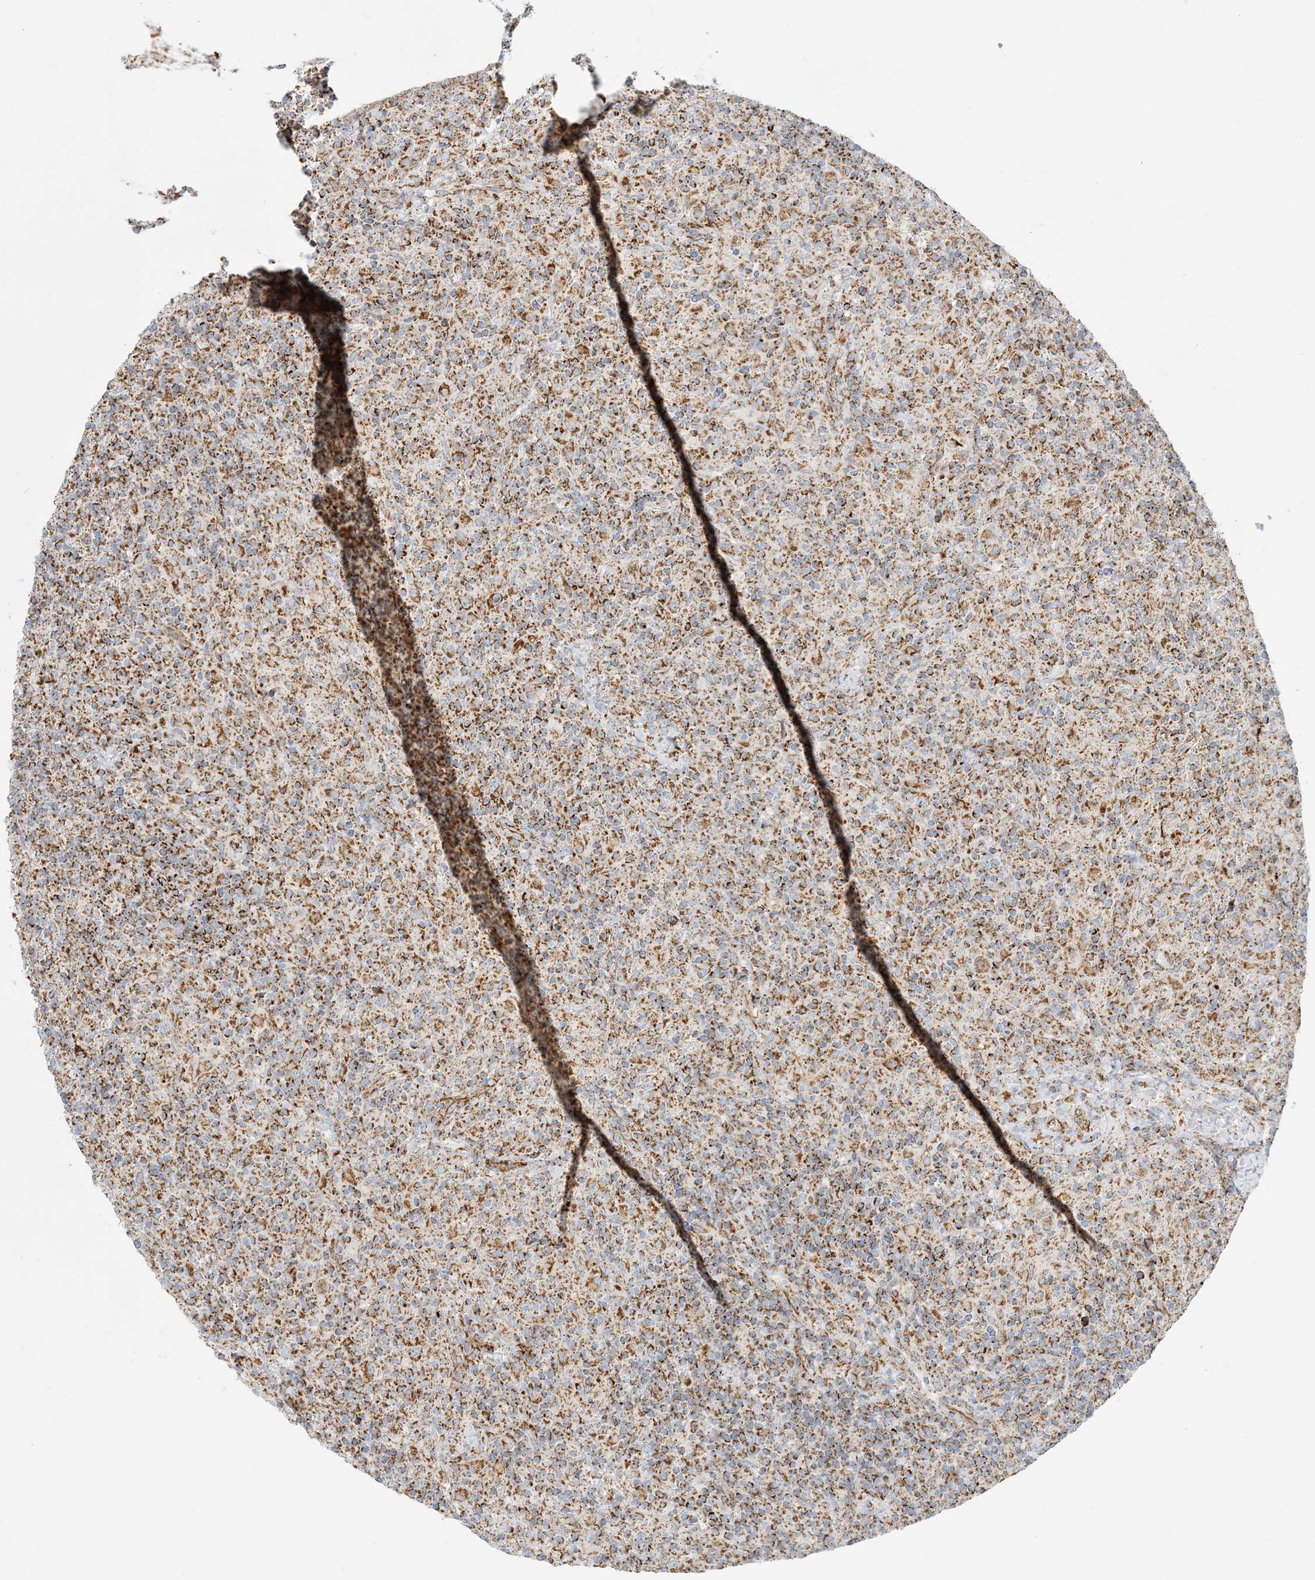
{"staining": {"intensity": "moderate", "quantity": ">75%", "location": "cytoplasmic/membranous"}, "tissue": "lymphoma", "cell_type": "Tumor cells", "image_type": "cancer", "snomed": [{"axis": "morphology", "description": "Hodgkin's disease, NOS"}, {"axis": "topography", "description": "Lymph node"}], "caption": "A micrograph showing moderate cytoplasmic/membranous expression in about >75% of tumor cells in lymphoma, as visualized by brown immunohistochemical staining.", "gene": "COA3", "patient": {"sex": "male", "age": 70}}